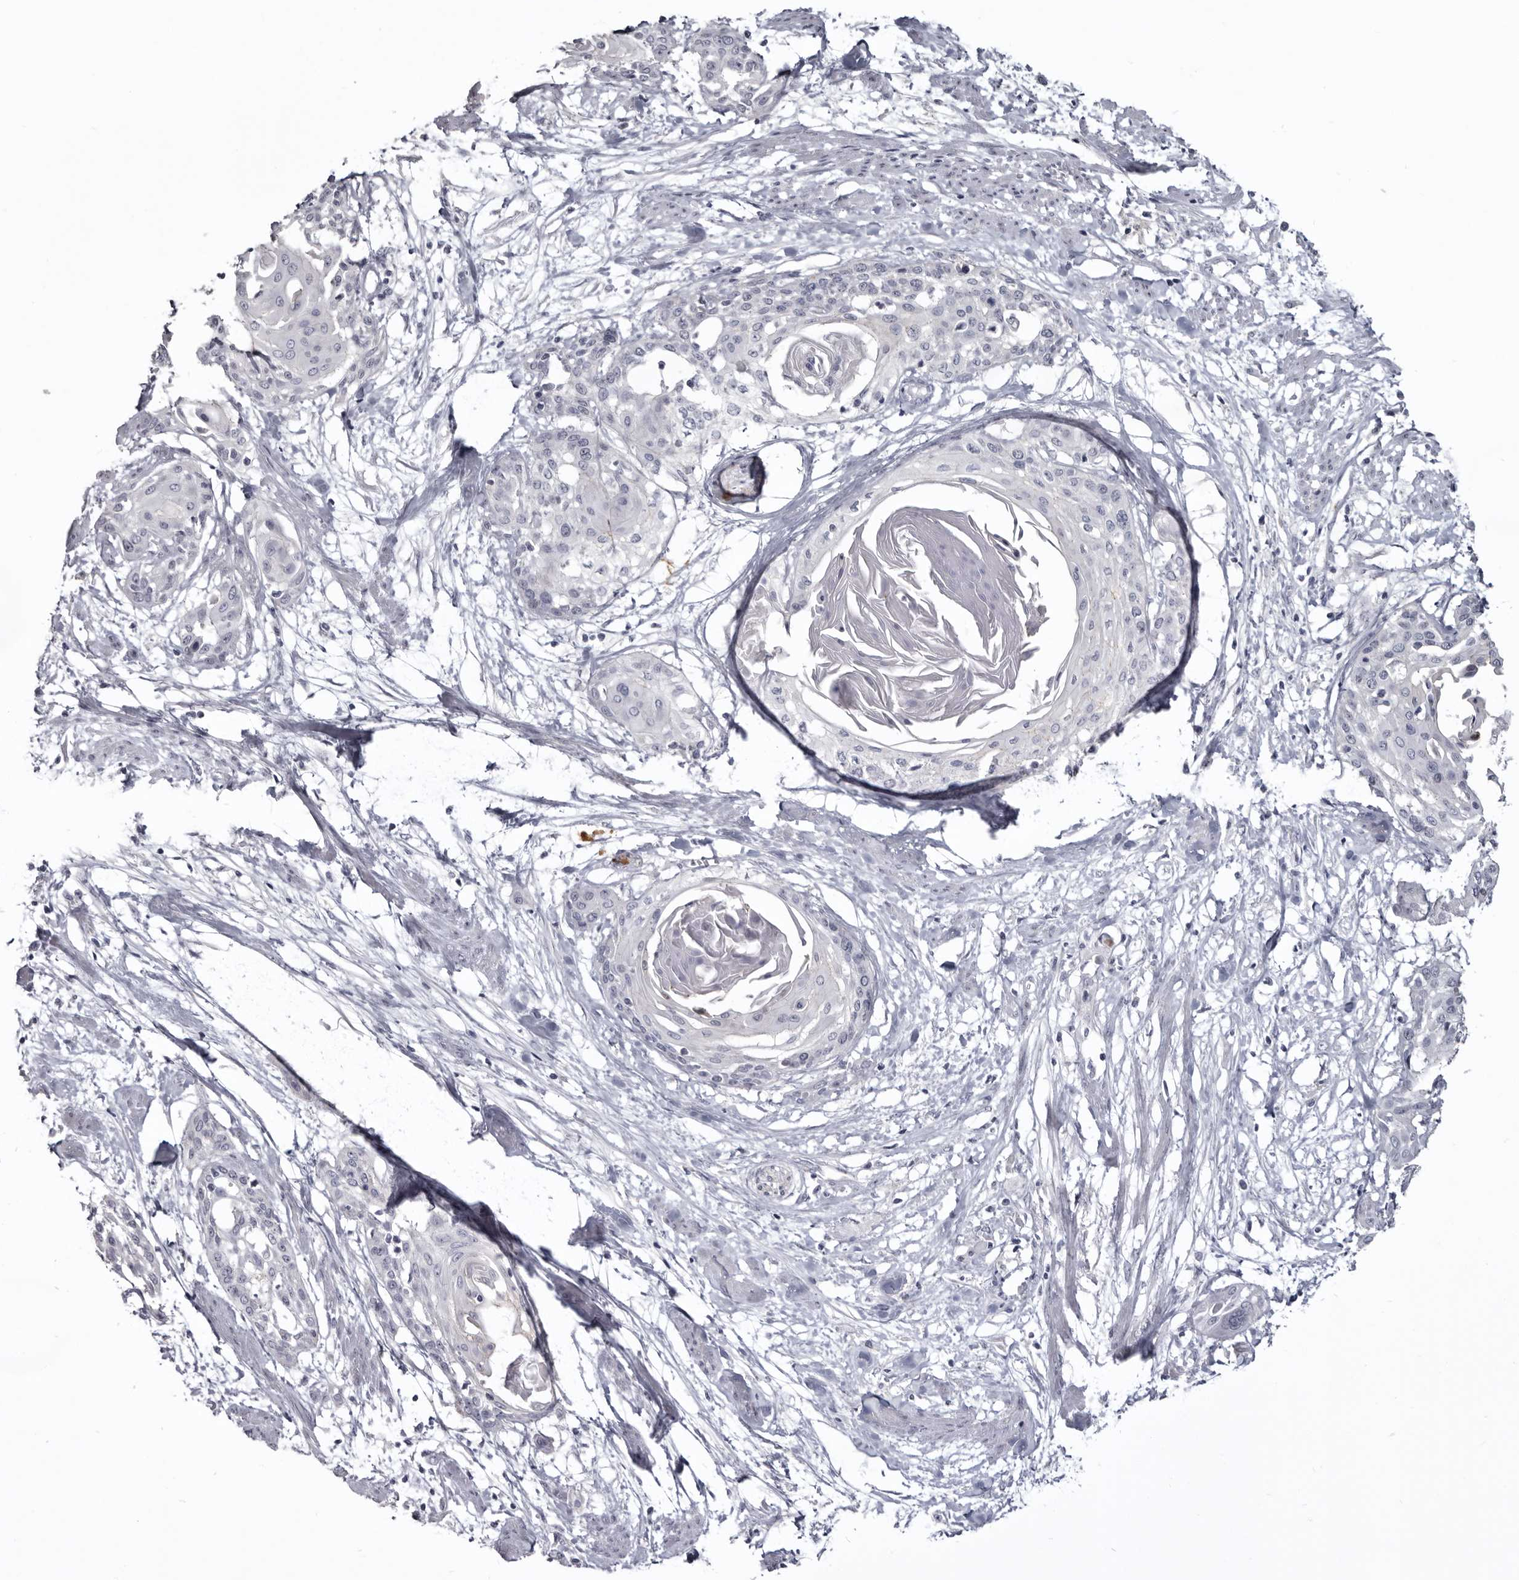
{"staining": {"intensity": "negative", "quantity": "none", "location": "none"}, "tissue": "cervical cancer", "cell_type": "Tumor cells", "image_type": "cancer", "snomed": [{"axis": "morphology", "description": "Squamous cell carcinoma, NOS"}, {"axis": "topography", "description": "Cervix"}], "caption": "Immunohistochemistry of squamous cell carcinoma (cervical) demonstrates no positivity in tumor cells.", "gene": "CGN", "patient": {"sex": "female", "age": 57}}